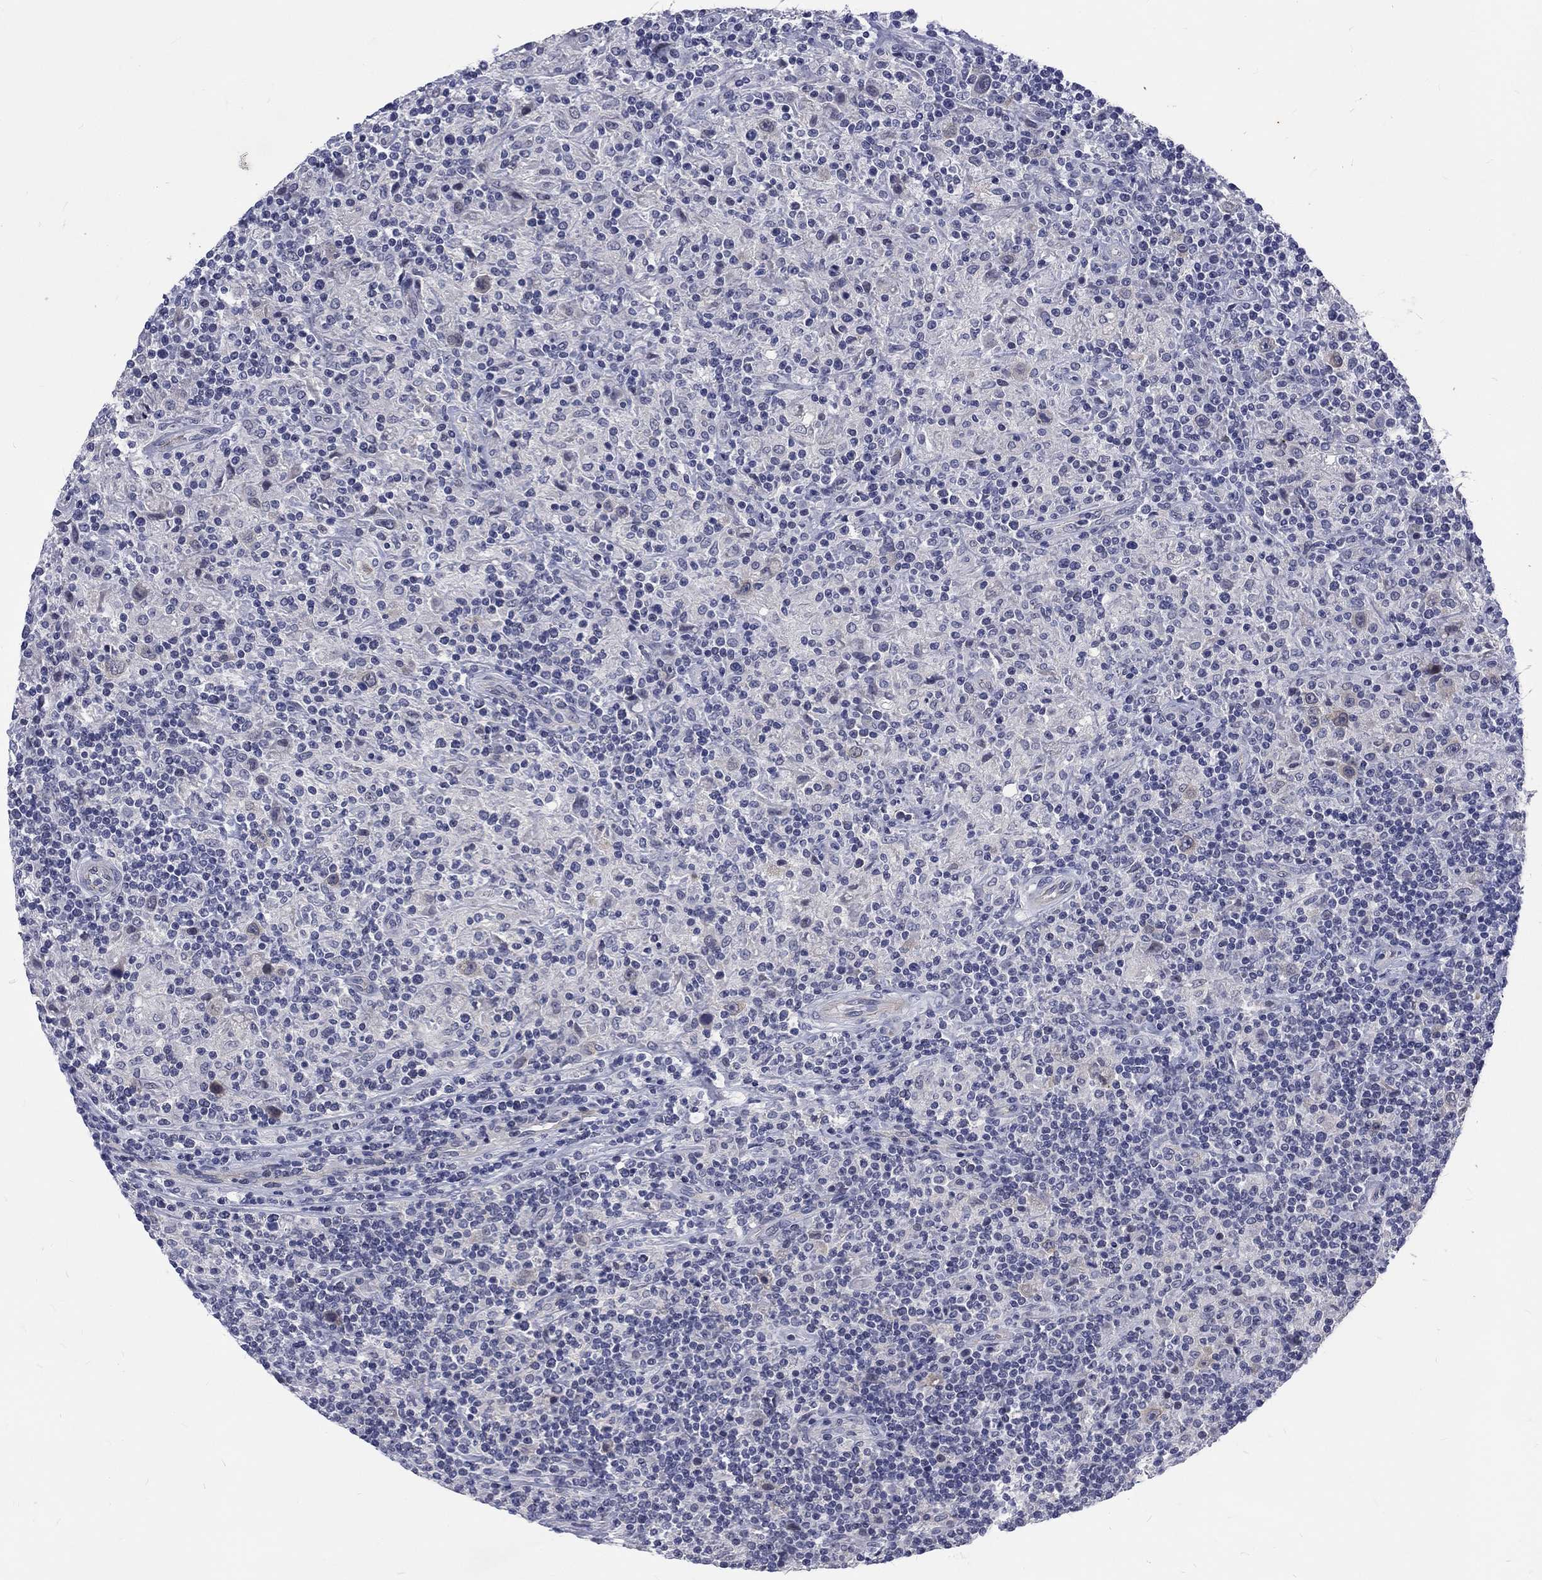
{"staining": {"intensity": "weak", "quantity": "25%-75%", "location": "cytoplasmic/membranous"}, "tissue": "lymphoma", "cell_type": "Tumor cells", "image_type": "cancer", "snomed": [{"axis": "morphology", "description": "Hodgkin's disease, NOS"}, {"axis": "topography", "description": "Lymph node"}], "caption": "Immunohistochemistry (DAB) staining of Hodgkin's disease demonstrates weak cytoplasmic/membranous protein staining in about 25%-75% of tumor cells.", "gene": "PHKA1", "patient": {"sex": "male", "age": 70}}